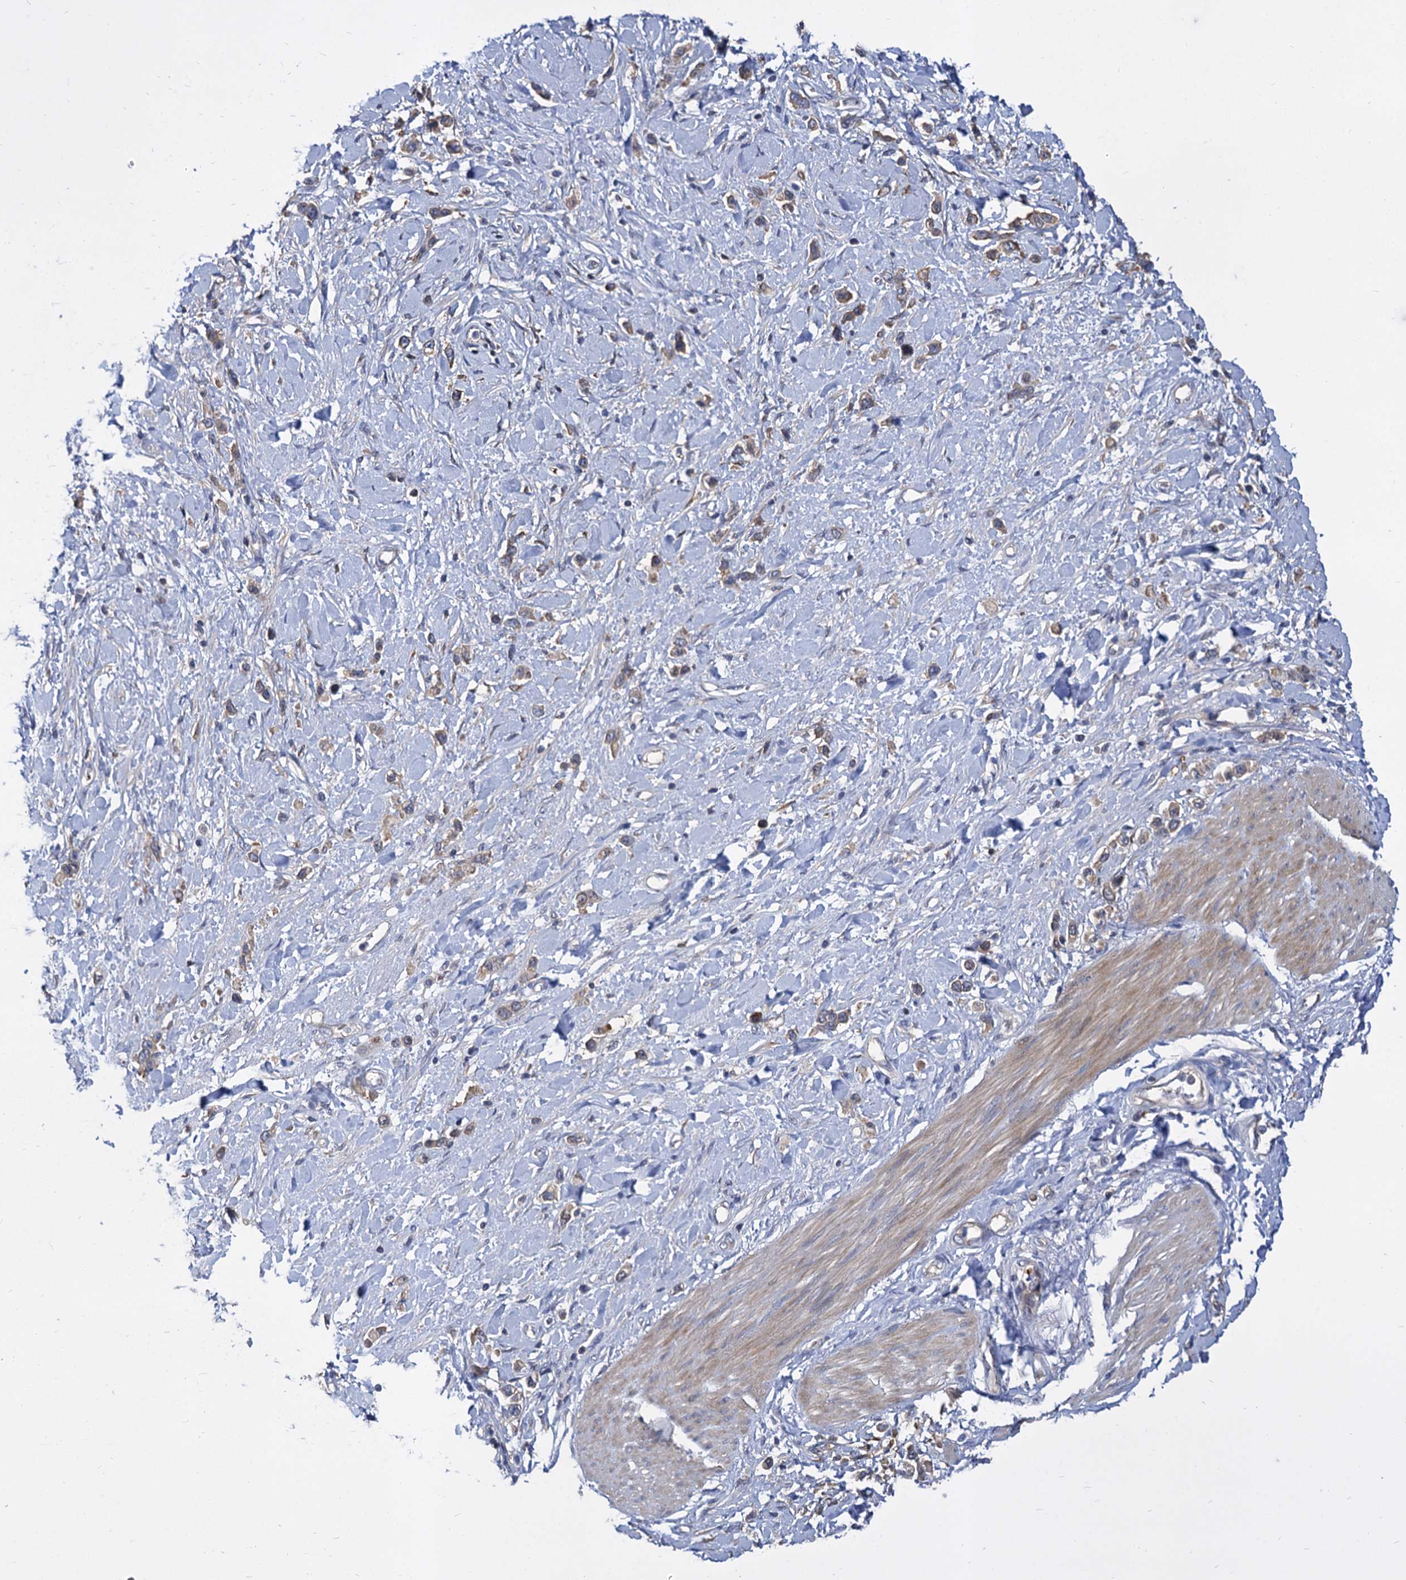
{"staining": {"intensity": "weak", "quantity": ">75%", "location": "cytoplasmic/membranous"}, "tissue": "stomach cancer", "cell_type": "Tumor cells", "image_type": "cancer", "snomed": [{"axis": "morphology", "description": "Normal tissue, NOS"}, {"axis": "morphology", "description": "Adenocarcinoma, NOS"}, {"axis": "topography", "description": "Stomach, upper"}, {"axis": "topography", "description": "Stomach"}], "caption": "Tumor cells show low levels of weak cytoplasmic/membranous expression in about >75% of cells in human adenocarcinoma (stomach).", "gene": "GCLC", "patient": {"sex": "female", "age": 65}}